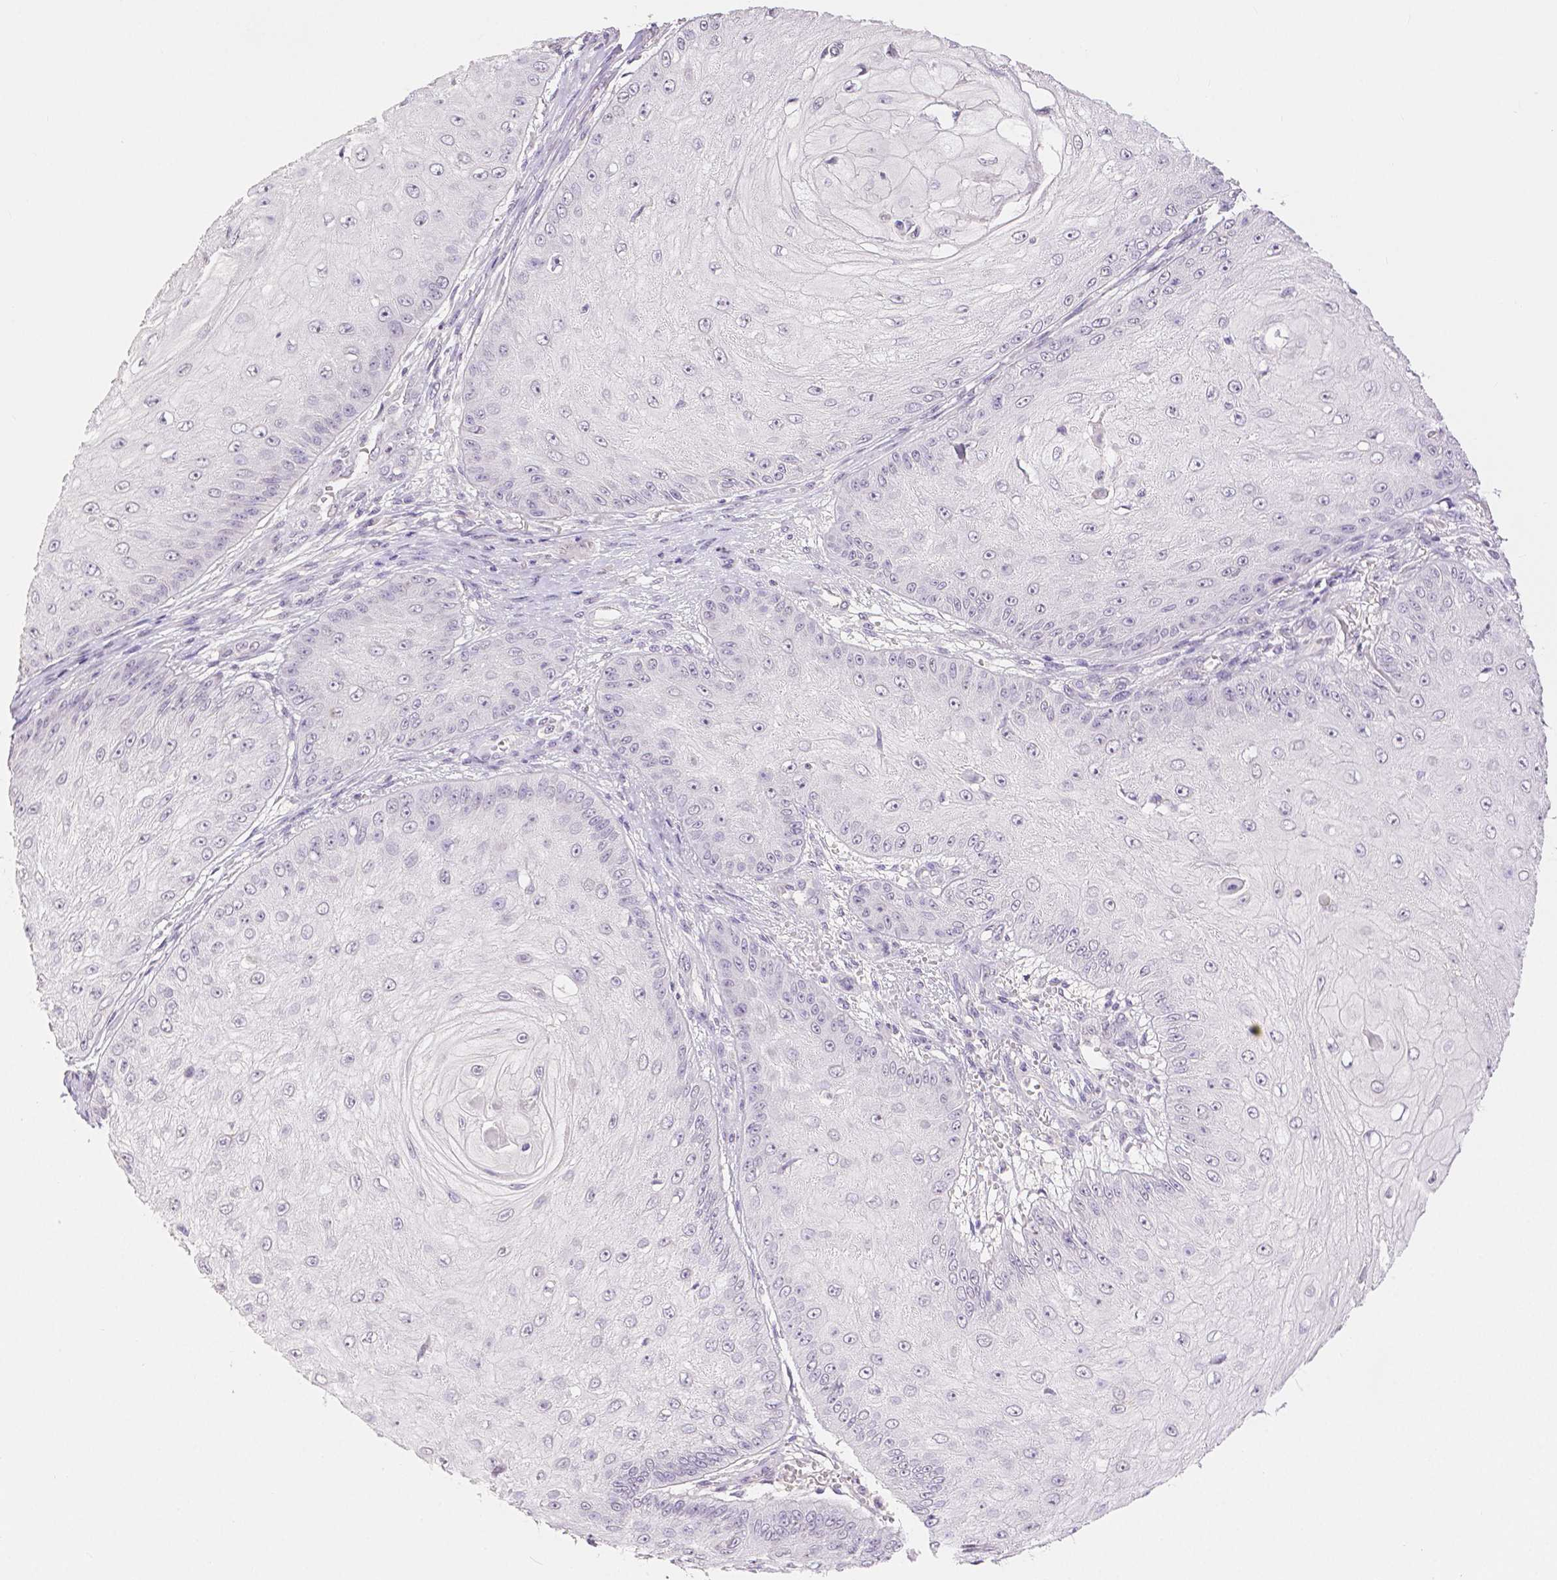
{"staining": {"intensity": "negative", "quantity": "none", "location": "none"}, "tissue": "skin cancer", "cell_type": "Tumor cells", "image_type": "cancer", "snomed": [{"axis": "morphology", "description": "Squamous cell carcinoma, NOS"}, {"axis": "topography", "description": "Skin"}], "caption": "Histopathology image shows no significant protein expression in tumor cells of skin cancer.", "gene": "OCLN", "patient": {"sex": "male", "age": 70}}